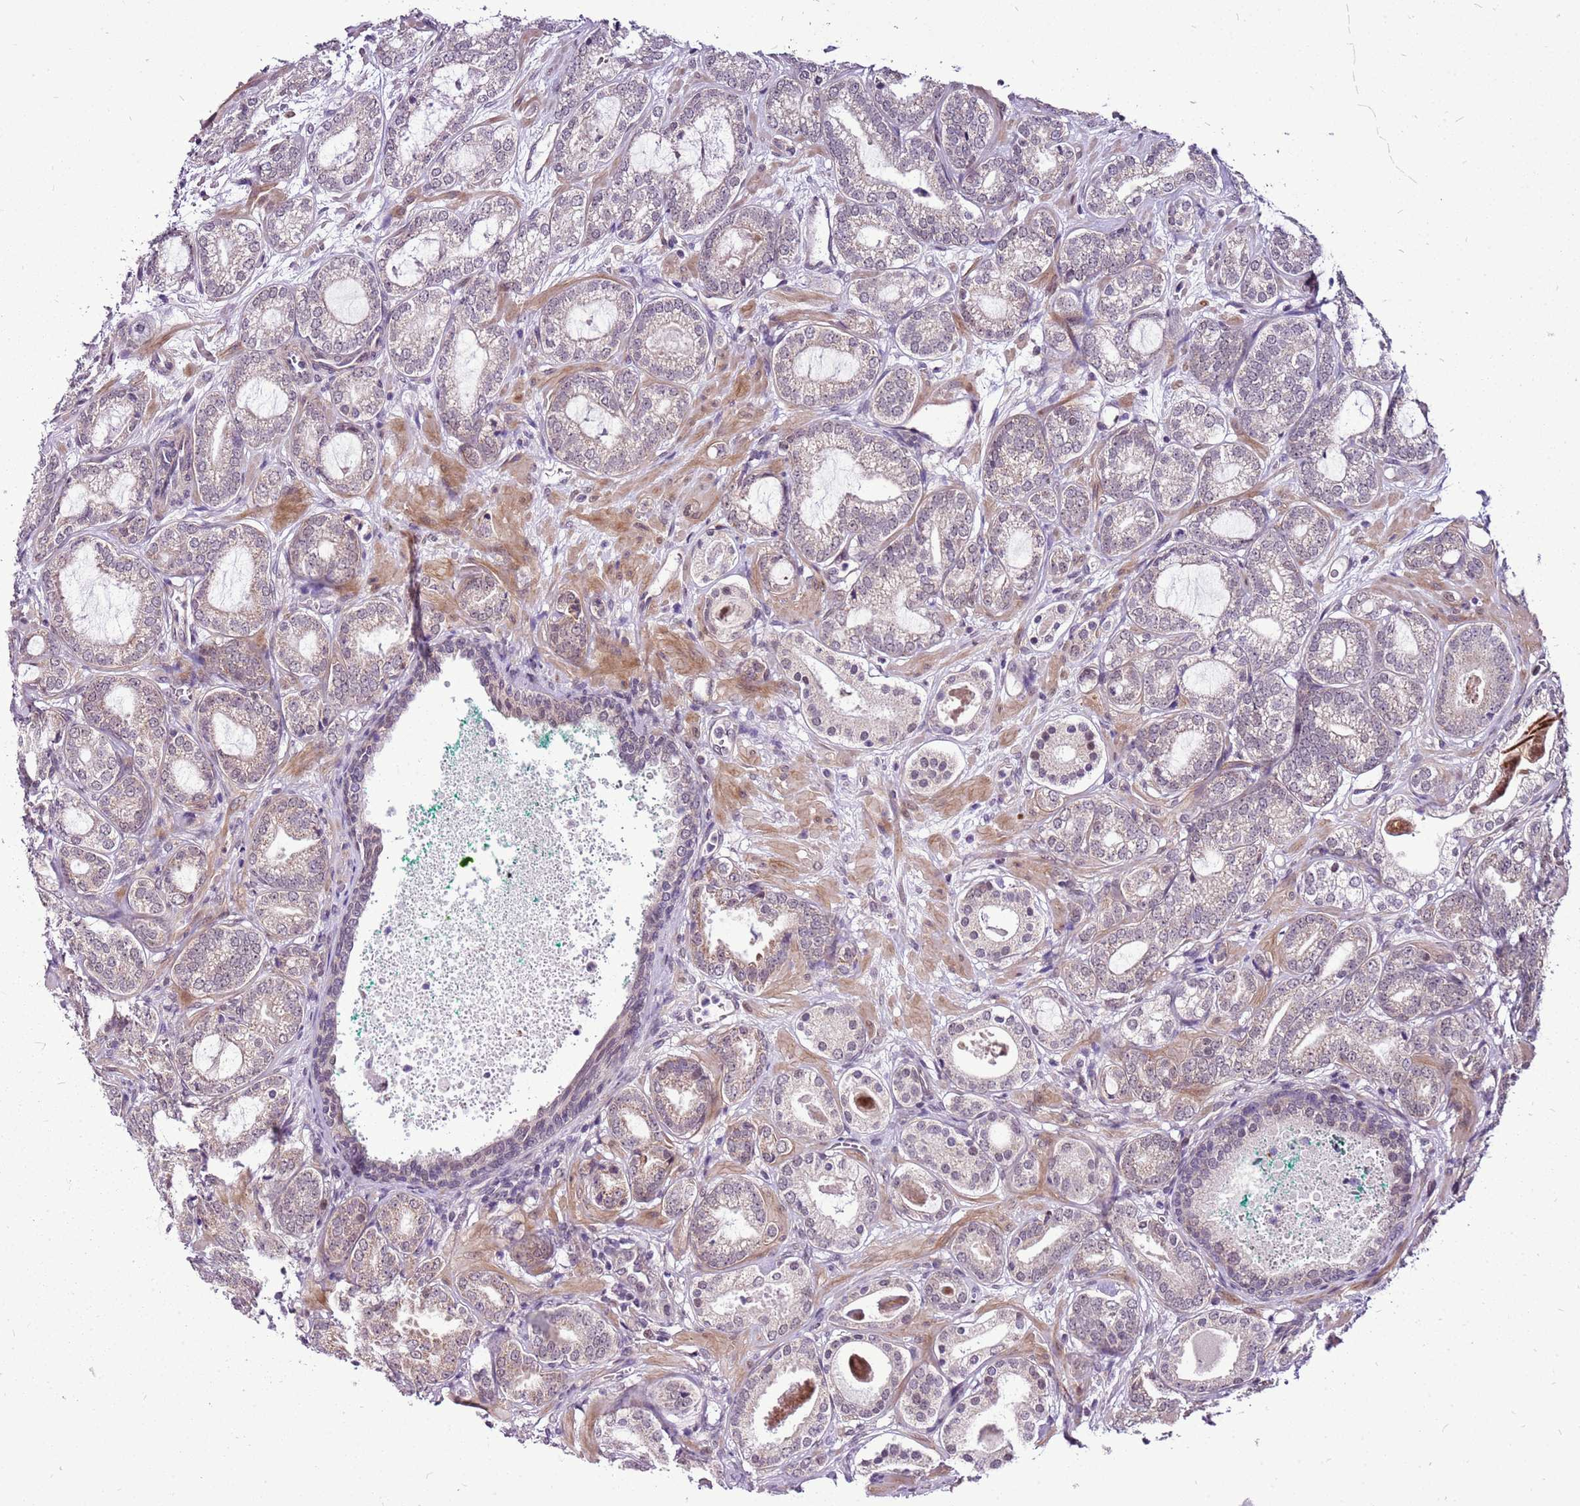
{"staining": {"intensity": "weak", "quantity": "<25%", "location": "cytoplasmic/membranous"}, "tissue": "prostate cancer", "cell_type": "Tumor cells", "image_type": "cancer", "snomed": [{"axis": "morphology", "description": "Adenocarcinoma, High grade"}, {"axis": "topography", "description": "Prostate"}], "caption": "The histopathology image demonstrates no staining of tumor cells in adenocarcinoma (high-grade) (prostate).", "gene": "CCDC166", "patient": {"sex": "male", "age": 60}}